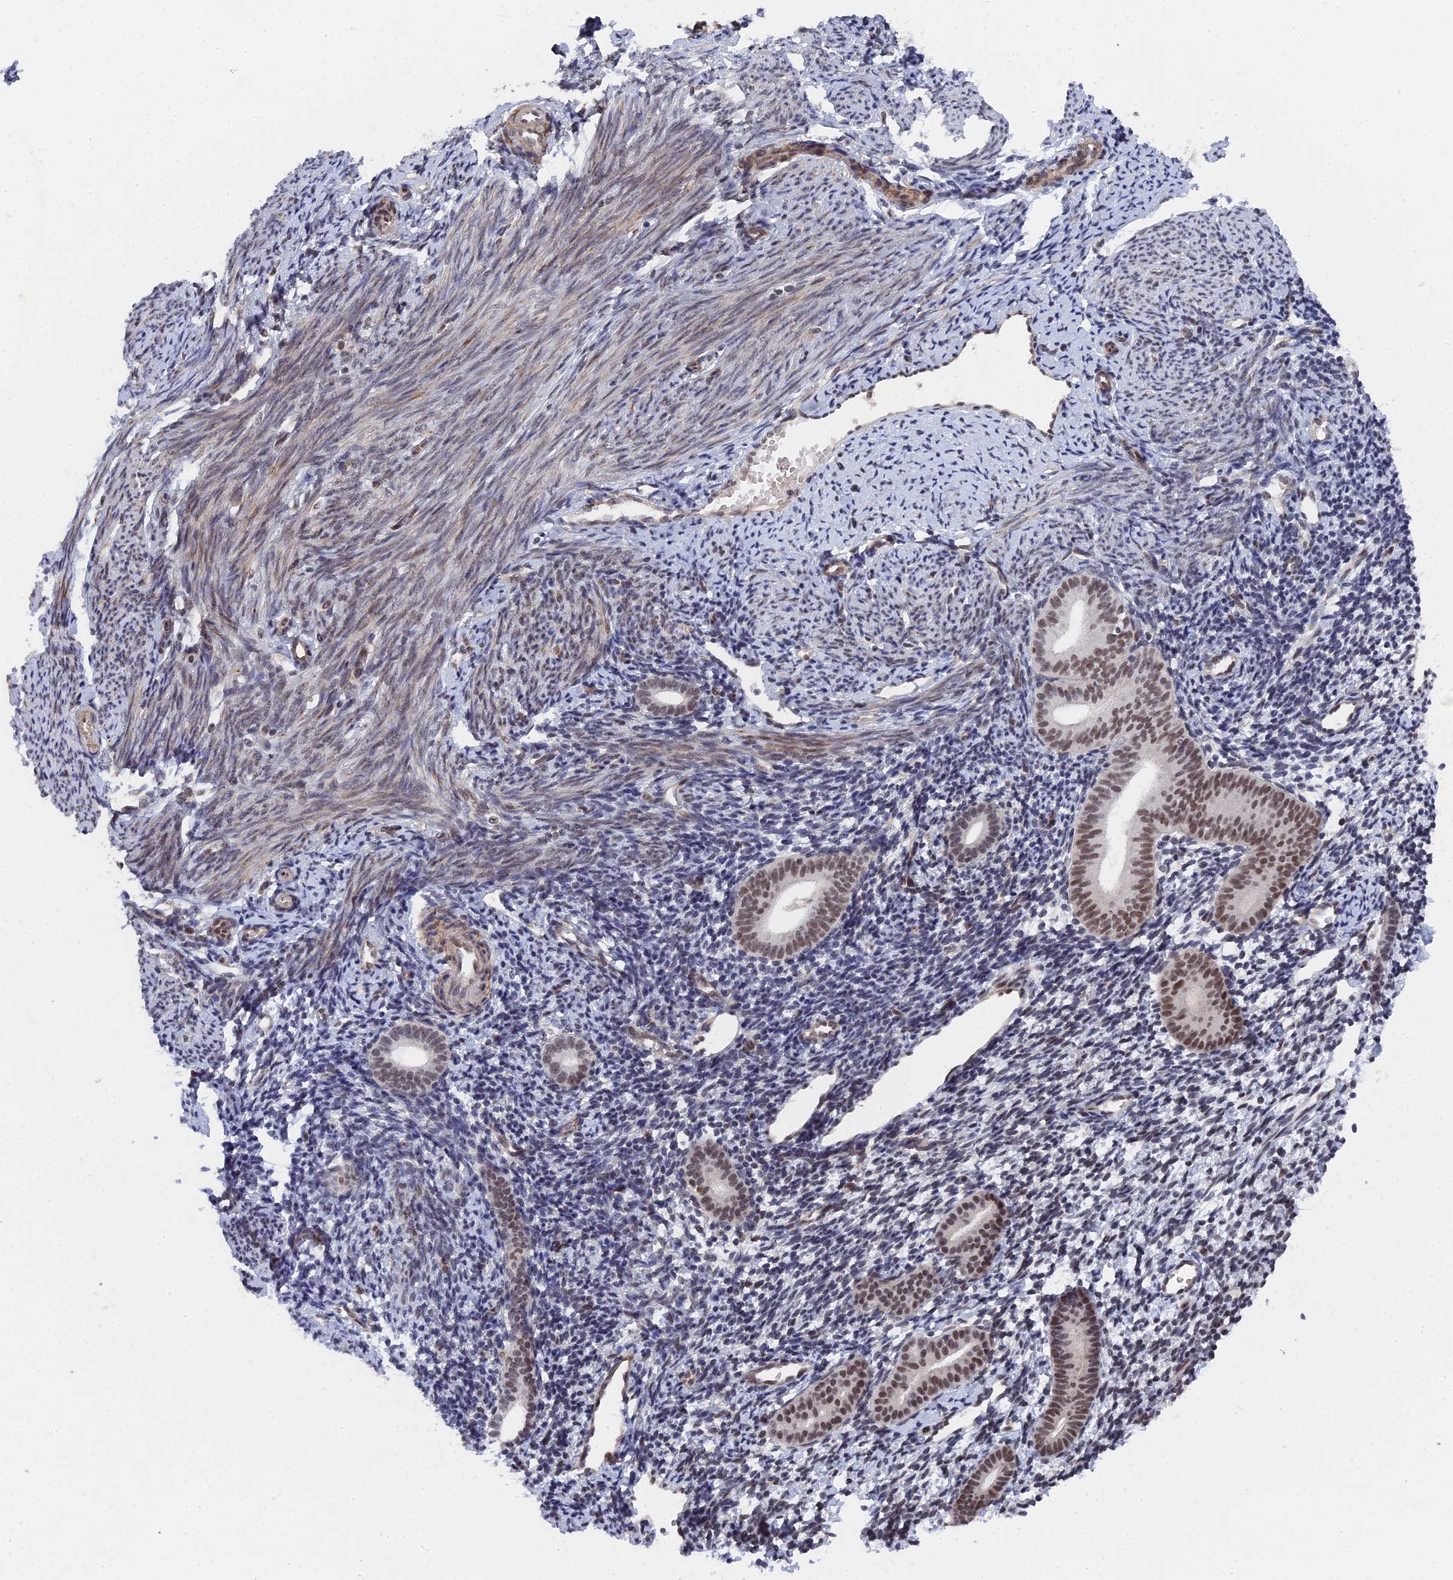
{"staining": {"intensity": "weak", "quantity": "25%-75%", "location": "nuclear"}, "tissue": "endometrium", "cell_type": "Cells in endometrial stroma", "image_type": "normal", "snomed": [{"axis": "morphology", "description": "Normal tissue, NOS"}, {"axis": "topography", "description": "Endometrium"}], "caption": "Immunohistochemistry (DAB) staining of benign endometrium demonstrates weak nuclear protein positivity in approximately 25%-75% of cells in endometrial stroma. (DAB (3,3'-diaminobenzidine) IHC, brown staining for protein, blue staining for nuclei).", "gene": "CCDC85A", "patient": {"sex": "female", "age": 56}}